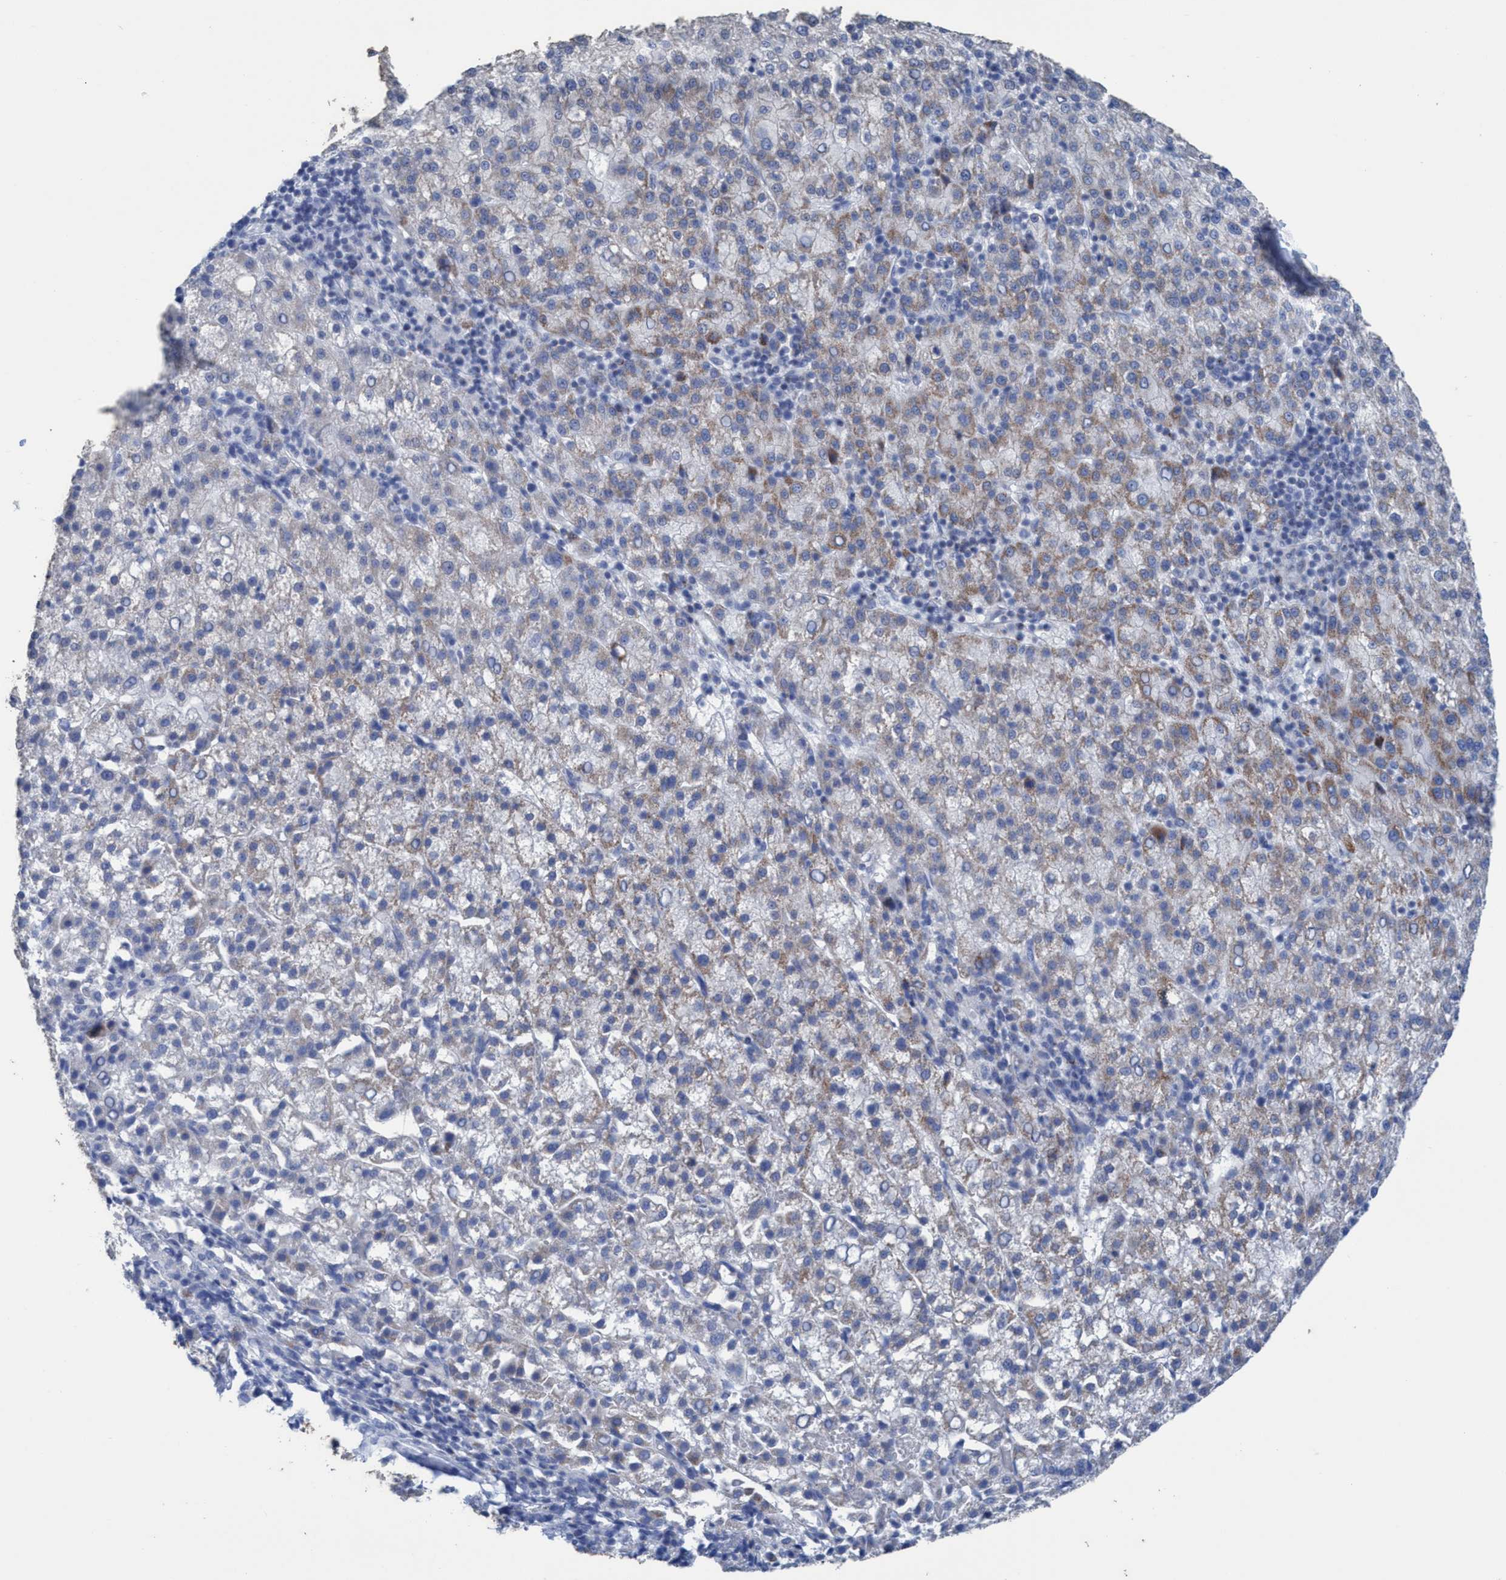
{"staining": {"intensity": "weak", "quantity": ">75%", "location": "cytoplasmic/membranous"}, "tissue": "liver cancer", "cell_type": "Tumor cells", "image_type": "cancer", "snomed": [{"axis": "morphology", "description": "Carcinoma, Hepatocellular, NOS"}, {"axis": "topography", "description": "Liver"}], "caption": "The immunohistochemical stain highlights weak cytoplasmic/membranous positivity in tumor cells of liver hepatocellular carcinoma tissue.", "gene": "RSAD1", "patient": {"sex": "female", "age": 58}}